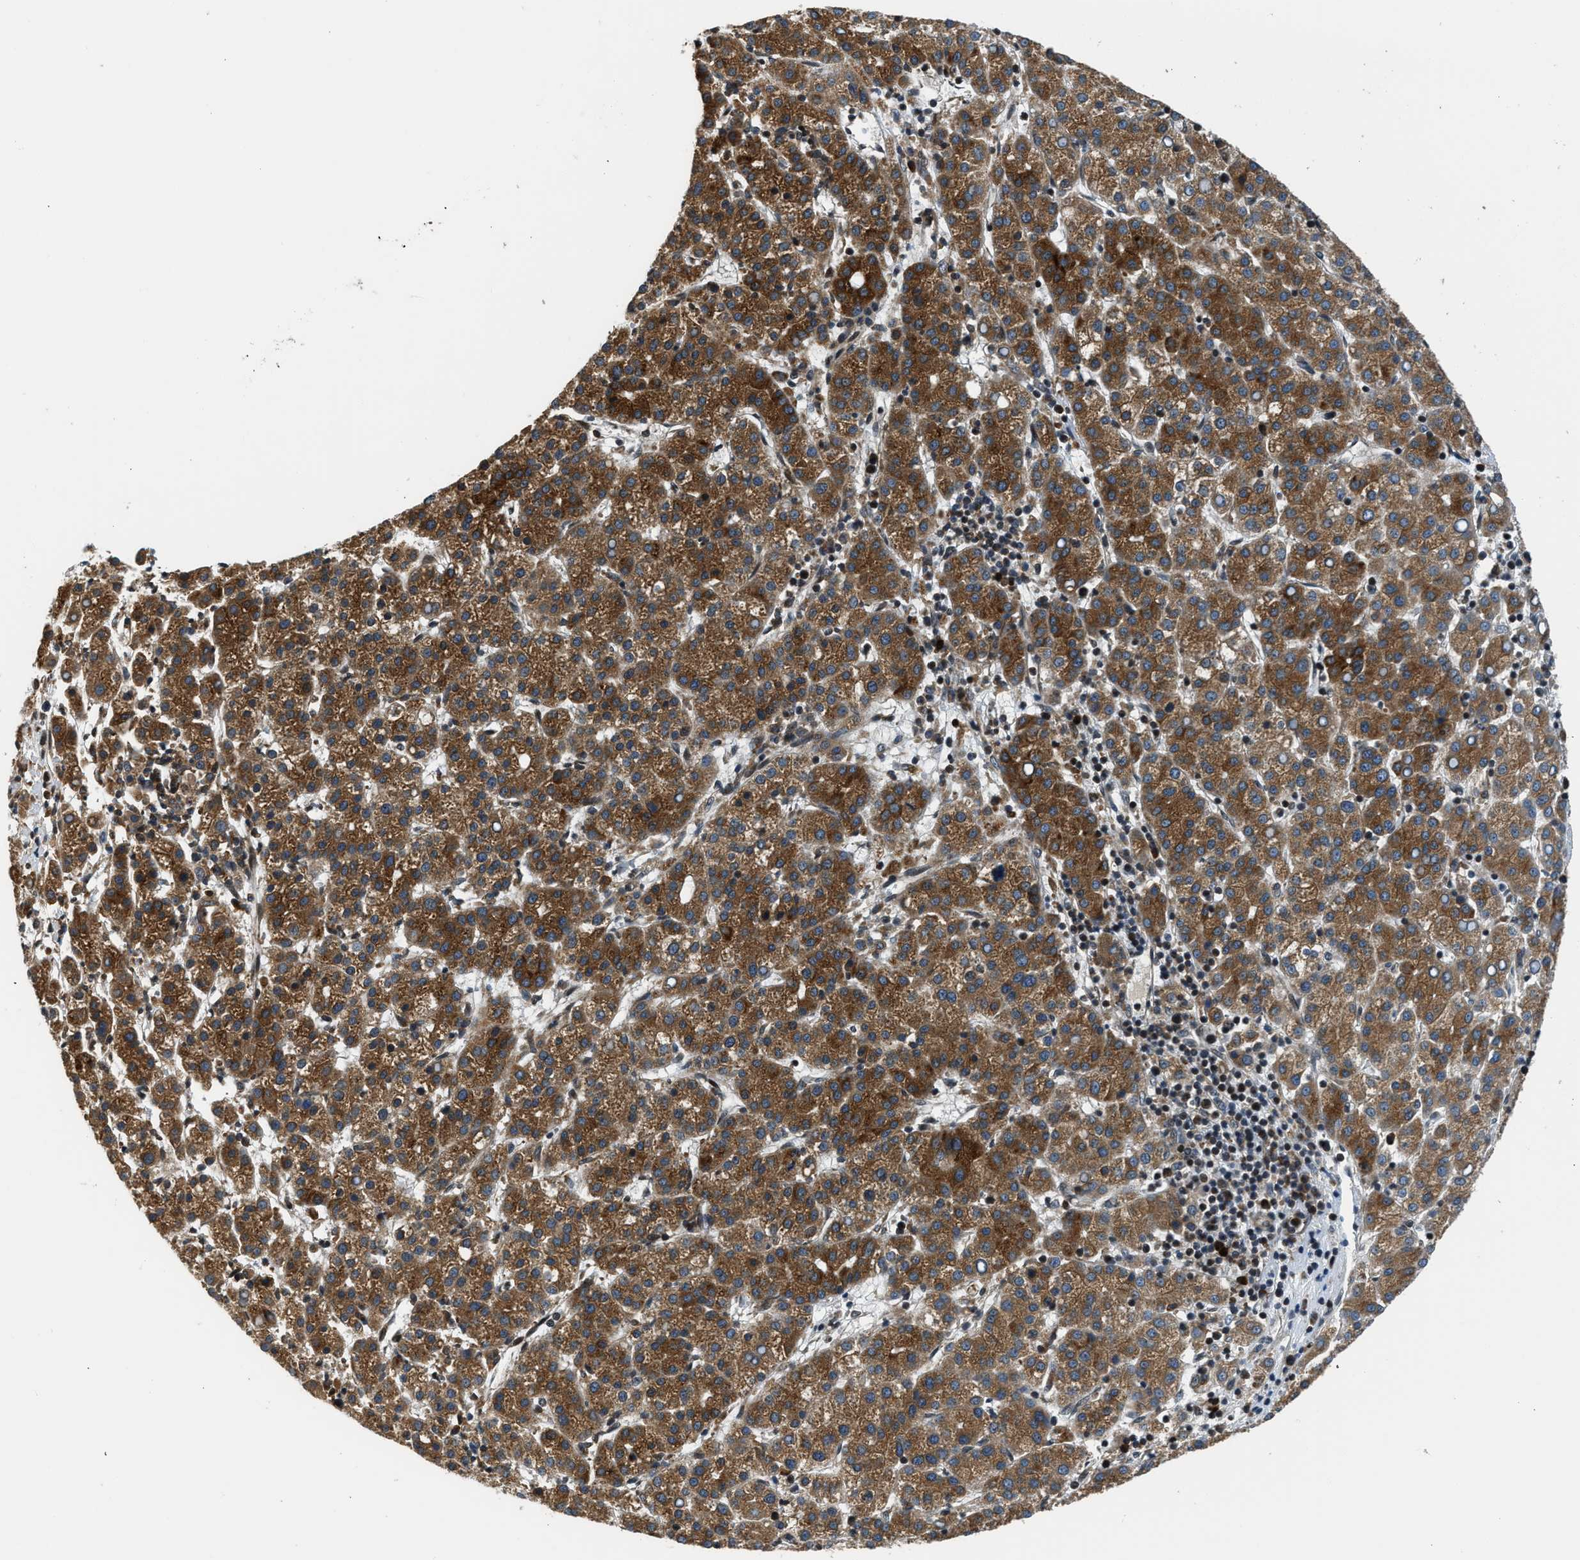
{"staining": {"intensity": "strong", "quantity": ">75%", "location": "cytoplasmic/membranous"}, "tissue": "liver cancer", "cell_type": "Tumor cells", "image_type": "cancer", "snomed": [{"axis": "morphology", "description": "Carcinoma, Hepatocellular, NOS"}, {"axis": "topography", "description": "Liver"}], "caption": "The photomicrograph reveals staining of liver cancer (hepatocellular carcinoma), revealing strong cytoplasmic/membranous protein positivity (brown color) within tumor cells.", "gene": "RETREG3", "patient": {"sex": "female", "age": 58}}